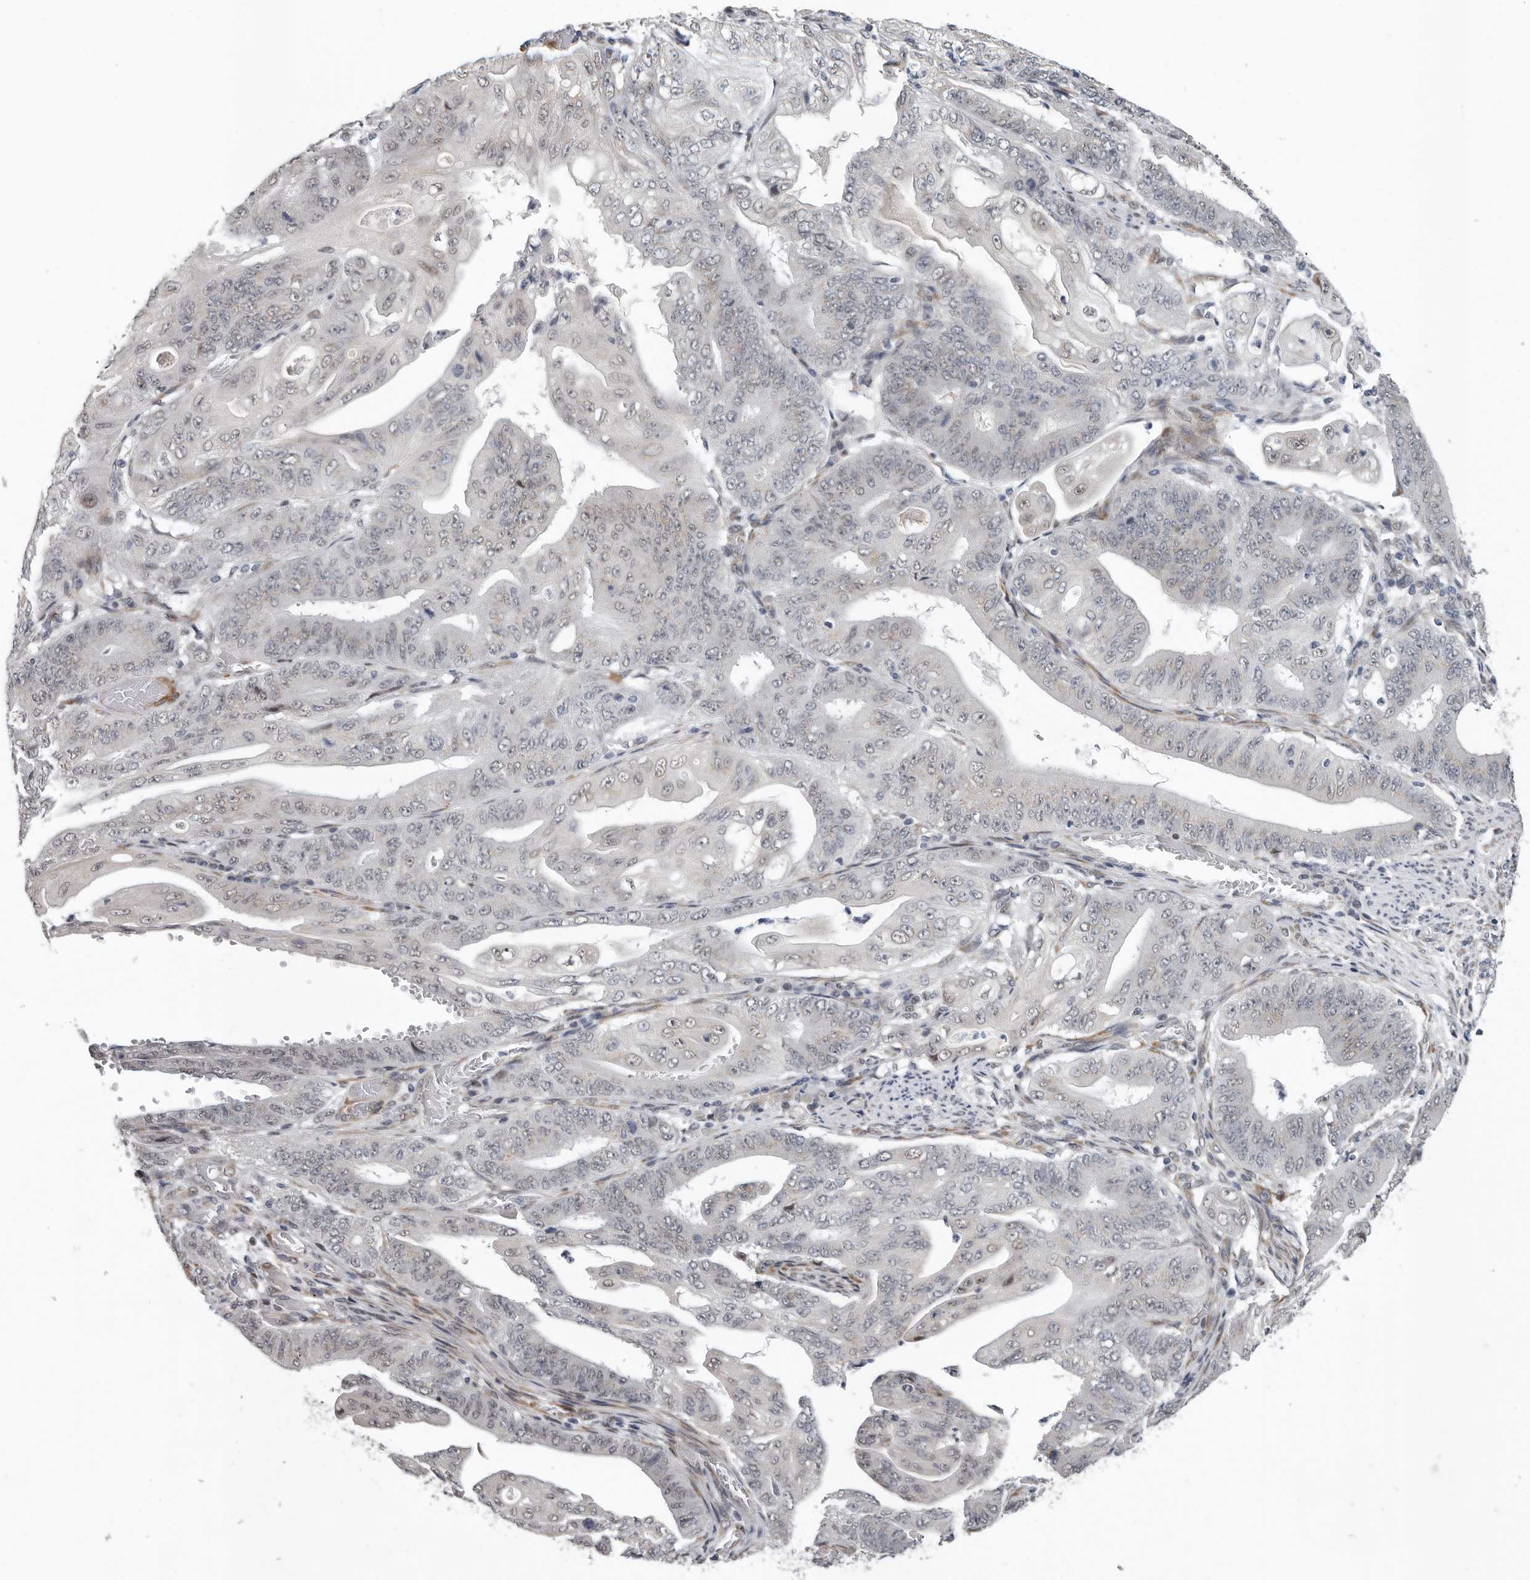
{"staining": {"intensity": "weak", "quantity": "<25%", "location": "nuclear"}, "tissue": "stomach cancer", "cell_type": "Tumor cells", "image_type": "cancer", "snomed": [{"axis": "morphology", "description": "Adenocarcinoma, NOS"}, {"axis": "topography", "description": "Stomach"}], "caption": "This micrograph is of stomach adenocarcinoma stained with immunohistochemistry to label a protein in brown with the nuclei are counter-stained blue. There is no expression in tumor cells. Brightfield microscopy of IHC stained with DAB (3,3'-diaminobenzidine) (brown) and hematoxylin (blue), captured at high magnification.", "gene": "RALGPS2", "patient": {"sex": "female", "age": 73}}